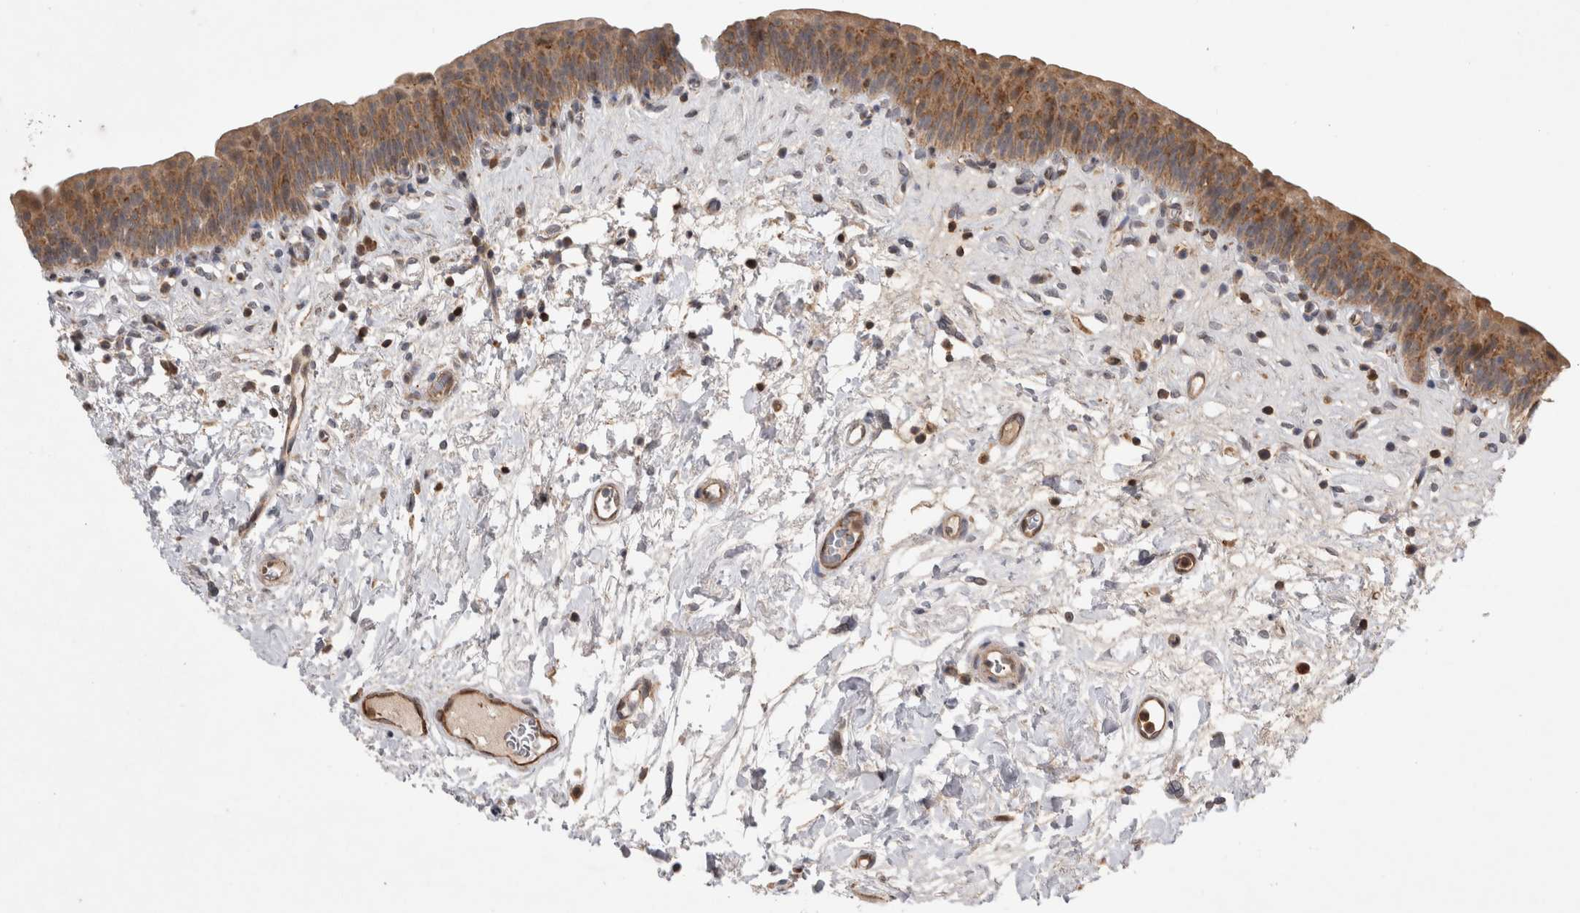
{"staining": {"intensity": "moderate", "quantity": ">75%", "location": "cytoplasmic/membranous"}, "tissue": "urinary bladder", "cell_type": "Urothelial cells", "image_type": "normal", "snomed": [{"axis": "morphology", "description": "Normal tissue, NOS"}, {"axis": "topography", "description": "Urinary bladder"}], "caption": "An IHC micrograph of unremarkable tissue is shown. Protein staining in brown highlights moderate cytoplasmic/membranous positivity in urinary bladder within urothelial cells. (DAB IHC with brightfield microscopy, high magnification).", "gene": "KCNIP1", "patient": {"sex": "male", "age": 83}}